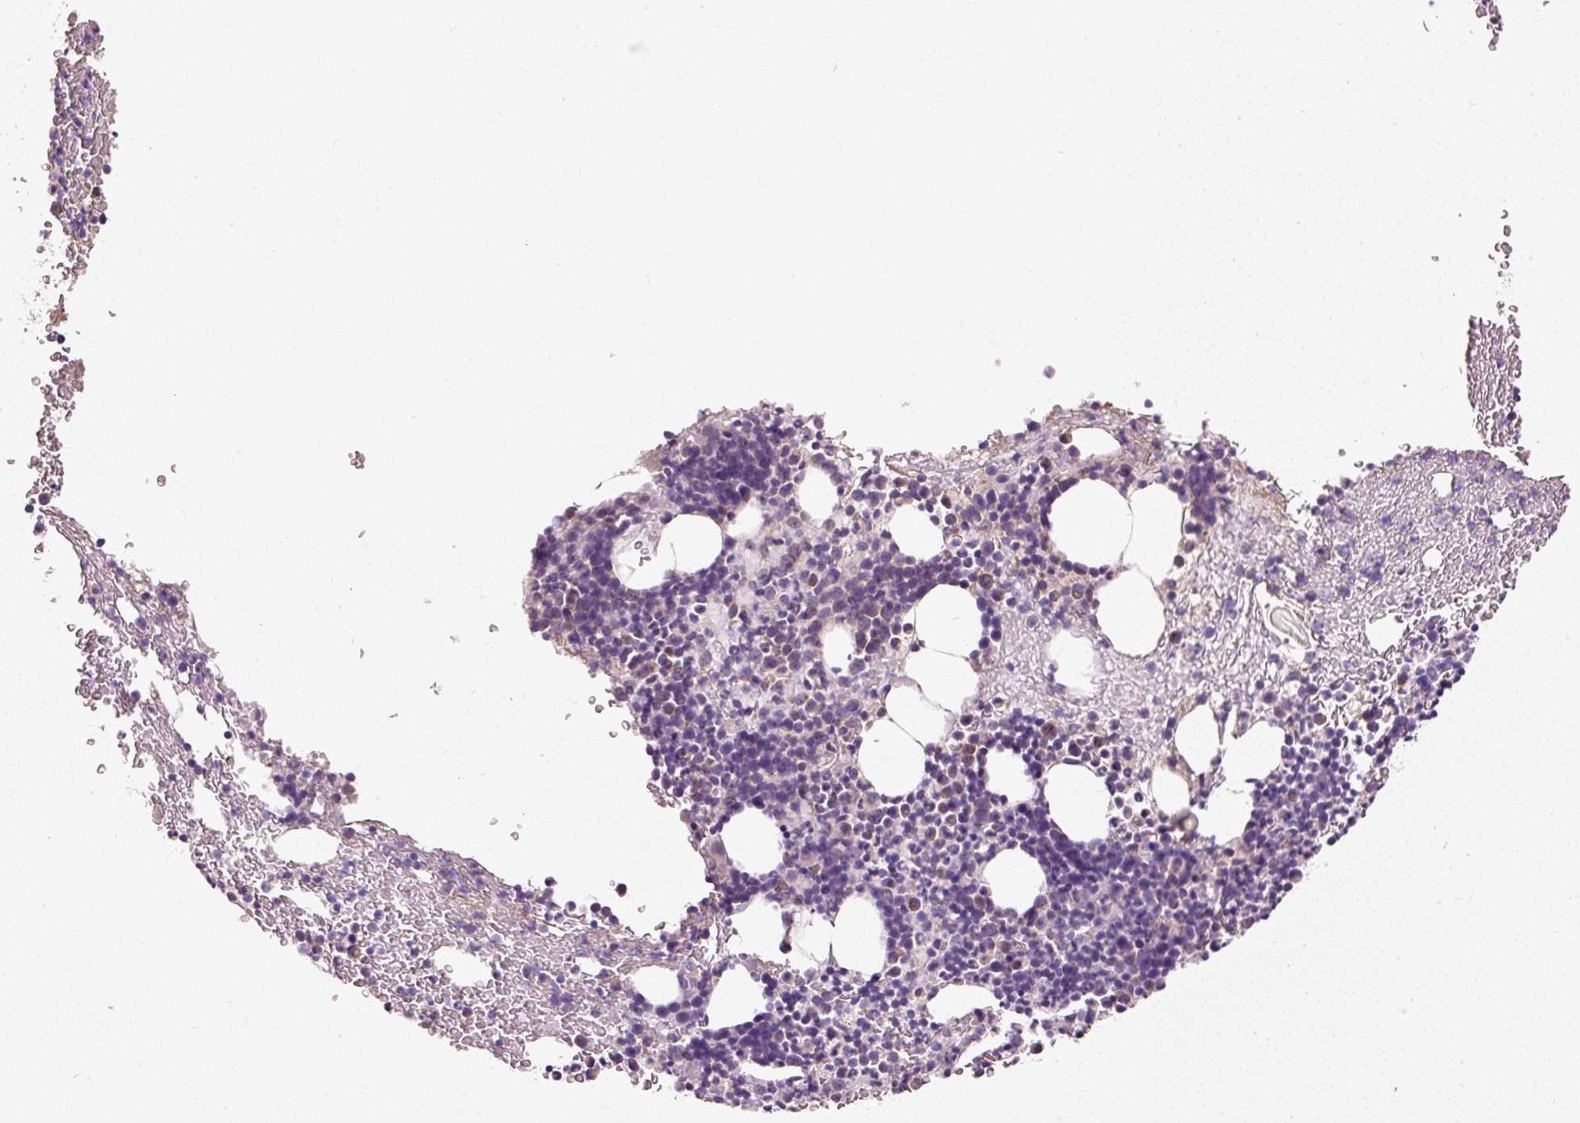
{"staining": {"intensity": "moderate", "quantity": "<25%", "location": "cytoplasmic/membranous"}, "tissue": "bone marrow", "cell_type": "Hematopoietic cells", "image_type": "normal", "snomed": [{"axis": "morphology", "description": "Normal tissue, NOS"}, {"axis": "topography", "description": "Bone marrow"}], "caption": "DAB immunohistochemical staining of normal bone marrow exhibits moderate cytoplasmic/membranous protein staining in approximately <25% of hematopoietic cells. Nuclei are stained in blue.", "gene": "NDUFB4", "patient": {"sex": "male", "age": 61}}